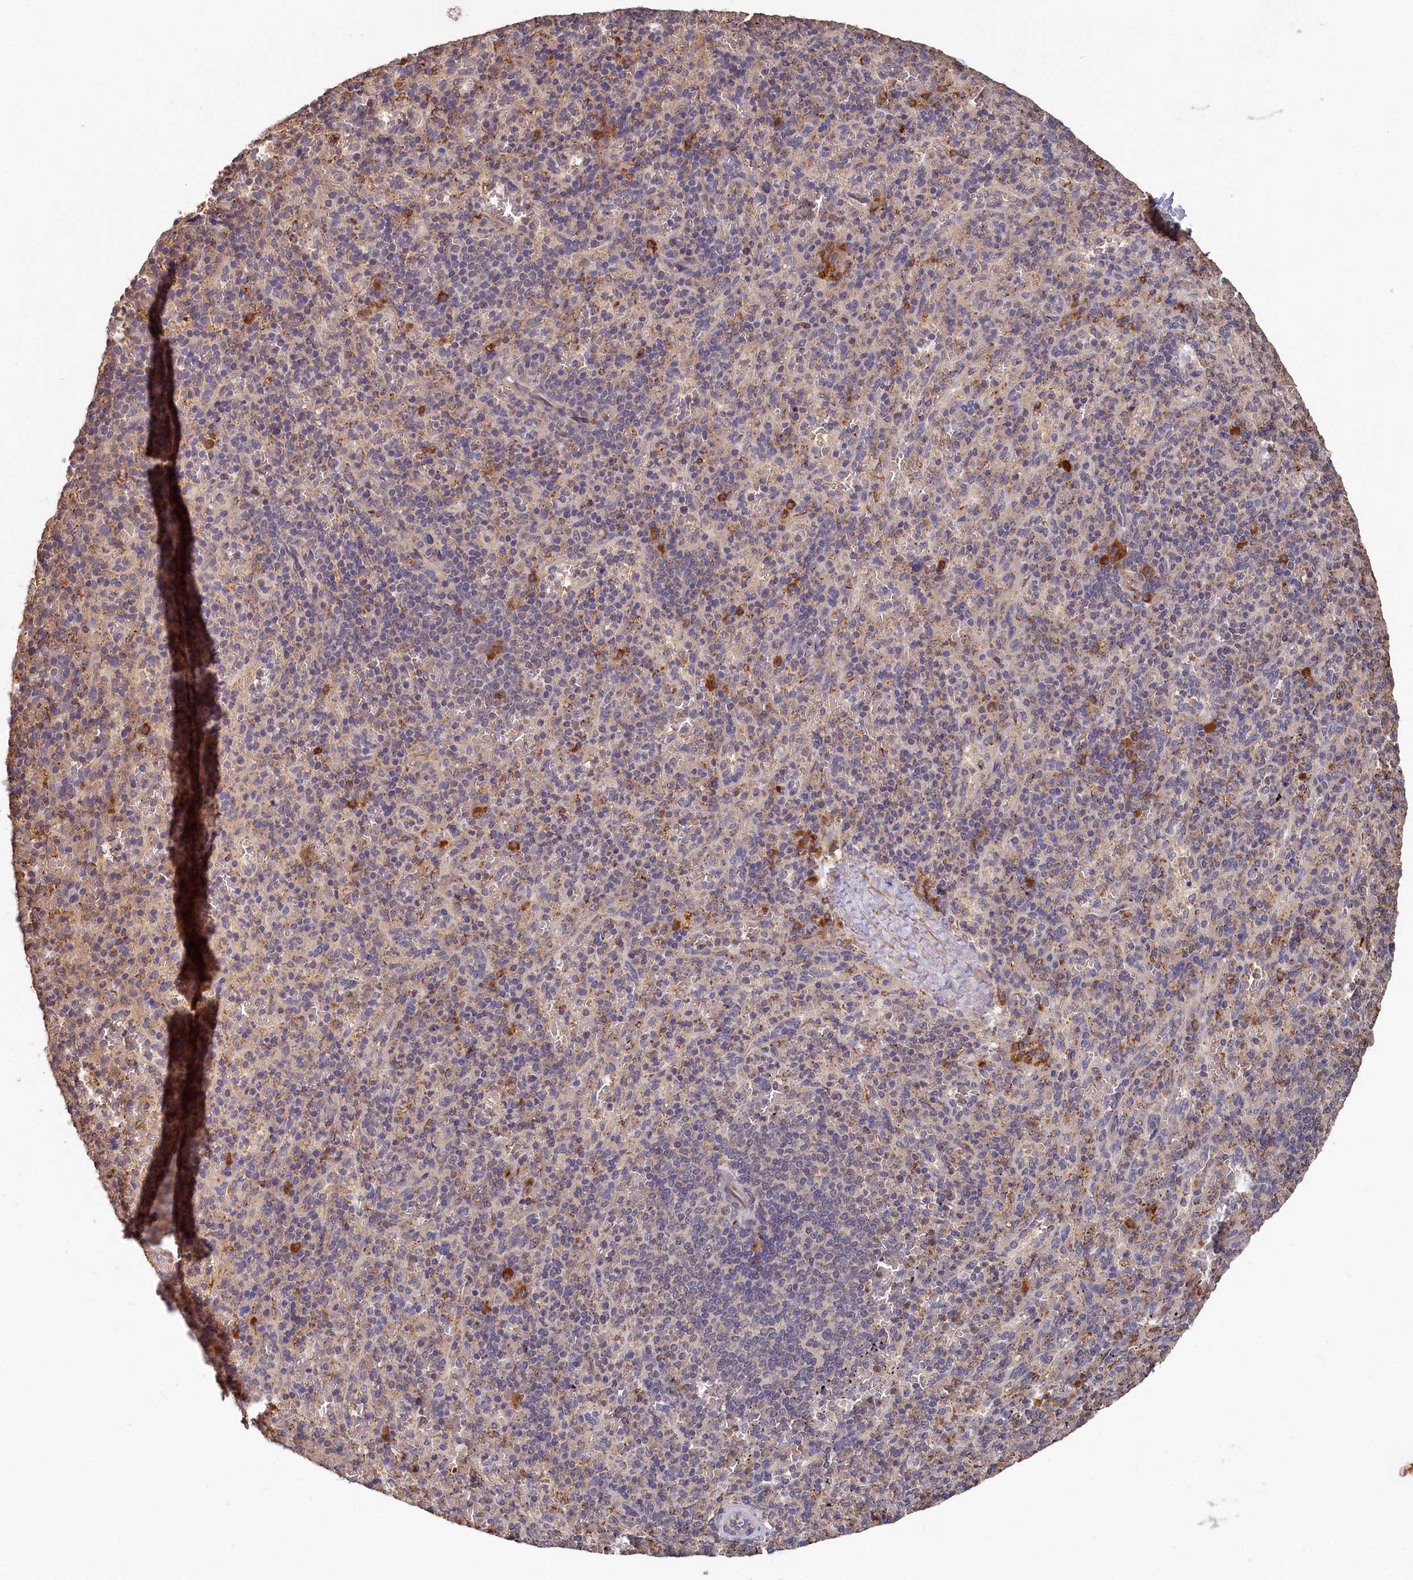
{"staining": {"intensity": "negative", "quantity": "none", "location": "none"}, "tissue": "spleen", "cell_type": "Cells in red pulp", "image_type": "normal", "snomed": [{"axis": "morphology", "description": "Normal tissue, NOS"}, {"axis": "topography", "description": "Spleen"}], "caption": "This is an IHC micrograph of unremarkable spleen. There is no staining in cells in red pulp.", "gene": "DHRS11", "patient": {"sex": "male", "age": 82}}